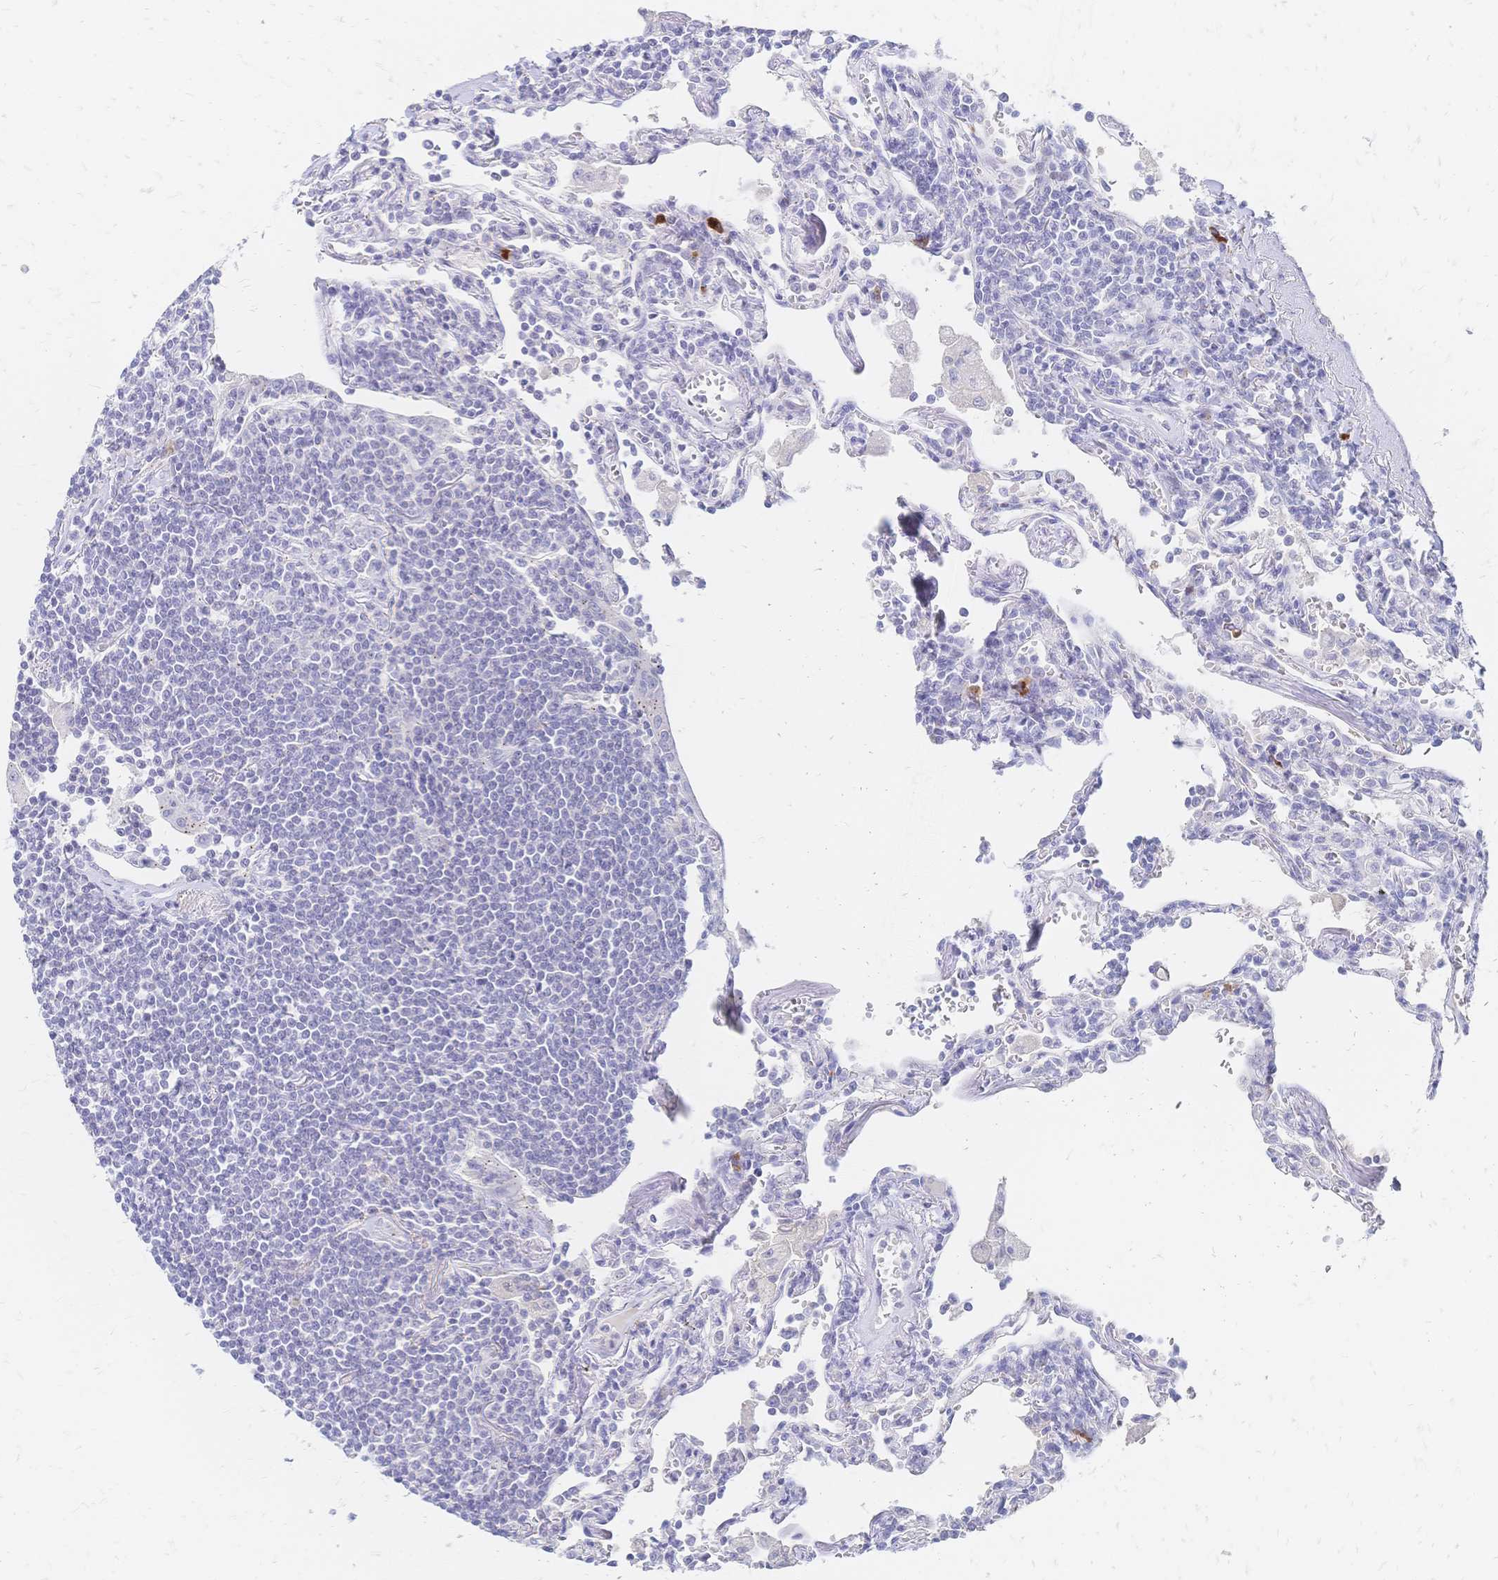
{"staining": {"intensity": "negative", "quantity": "none", "location": "none"}, "tissue": "lymphoma", "cell_type": "Tumor cells", "image_type": "cancer", "snomed": [{"axis": "morphology", "description": "Malignant lymphoma, non-Hodgkin's type, Low grade"}, {"axis": "topography", "description": "Lung"}], "caption": "Low-grade malignant lymphoma, non-Hodgkin's type was stained to show a protein in brown. There is no significant positivity in tumor cells.", "gene": "PSORS1C2", "patient": {"sex": "female", "age": 71}}